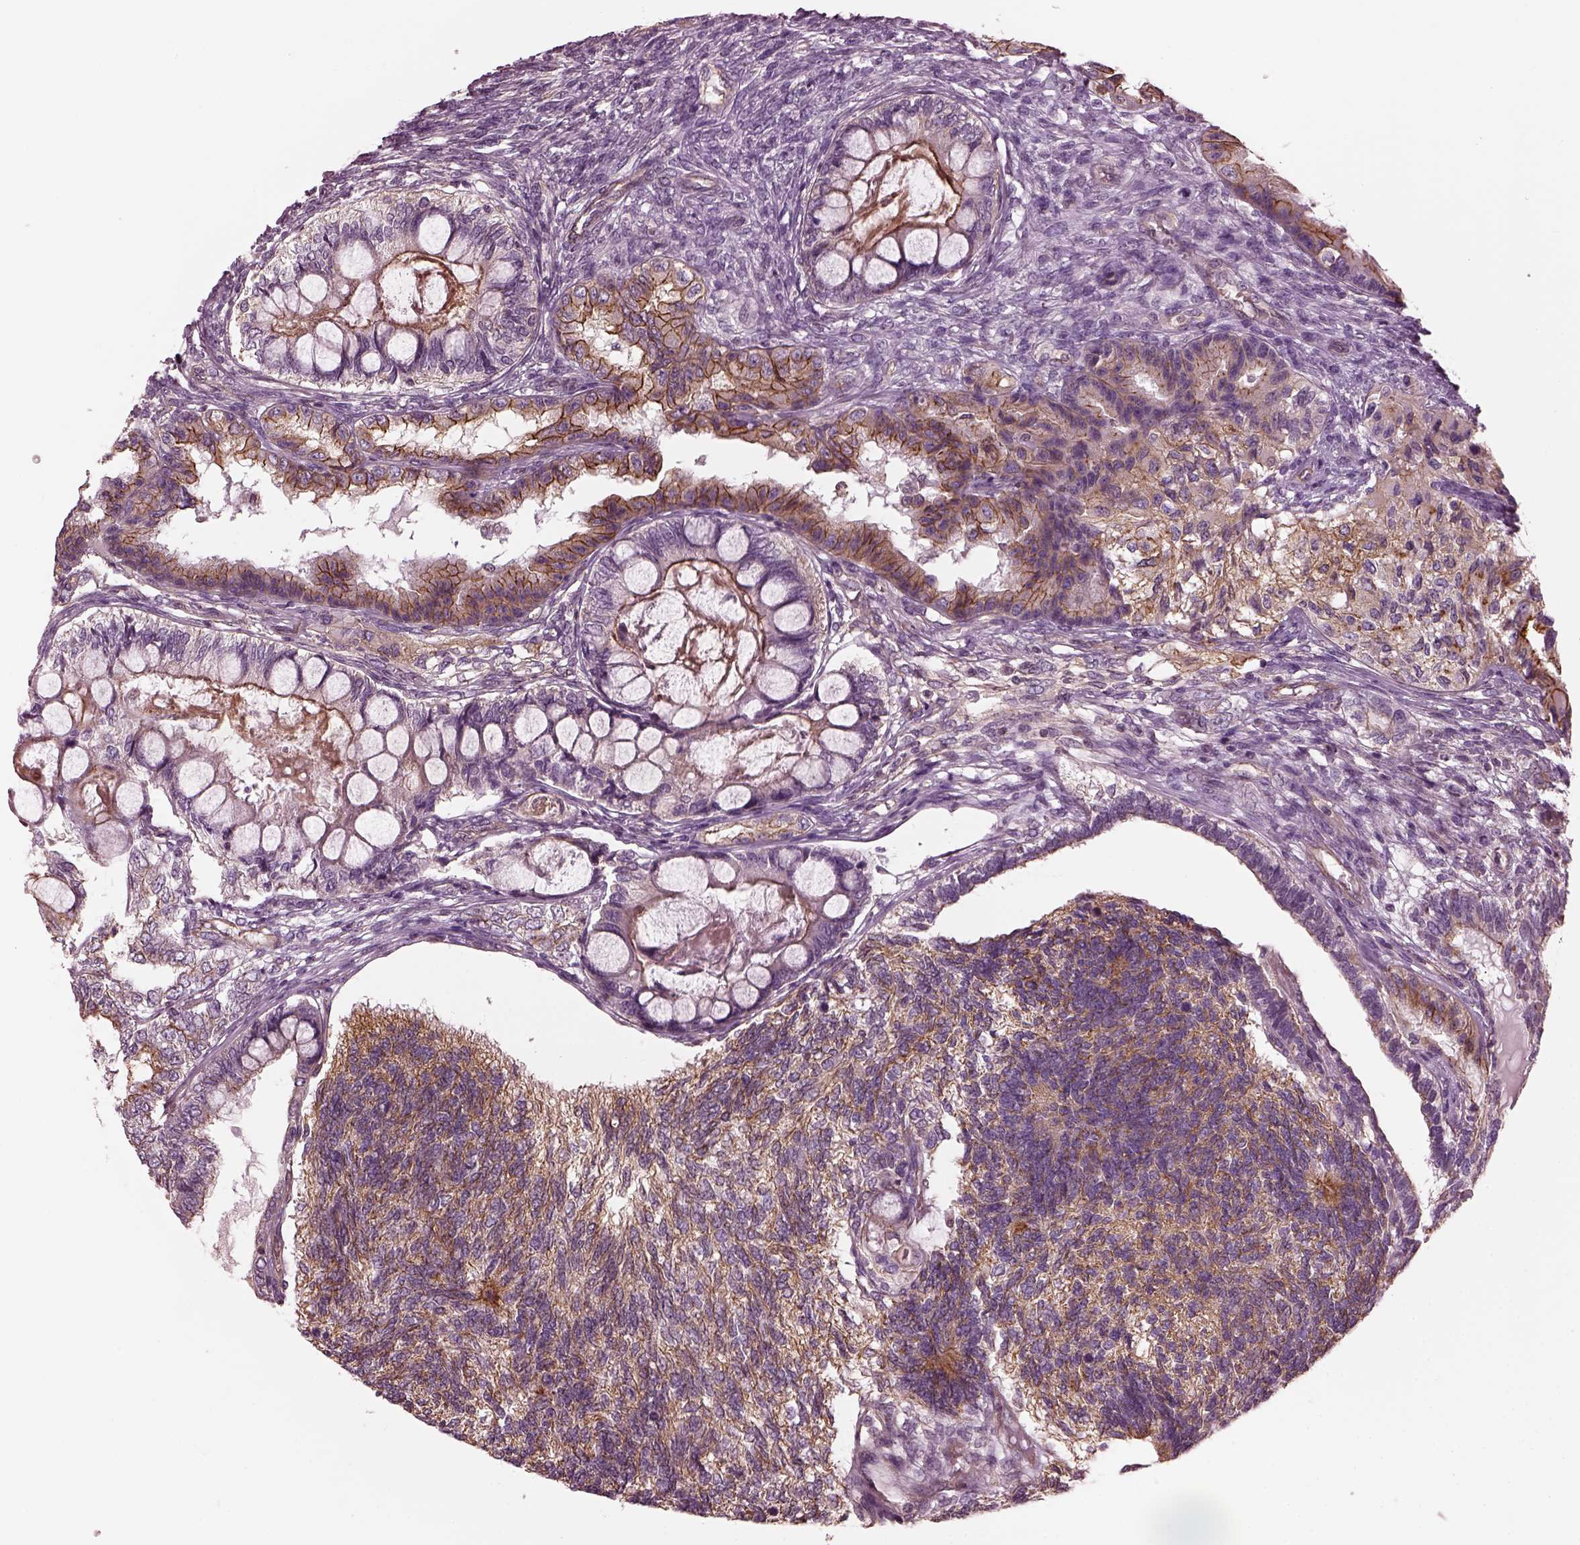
{"staining": {"intensity": "moderate", "quantity": ">75%", "location": "cytoplasmic/membranous"}, "tissue": "testis cancer", "cell_type": "Tumor cells", "image_type": "cancer", "snomed": [{"axis": "morphology", "description": "Seminoma, NOS"}, {"axis": "morphology", "description": "Carcinoma, Embryonal, NOS"}, {"axis": "topography", "description": "Testis"}], "caption": "Immunohistochemical staining of testis cancer (seminoma) exhibits medium levels of moderate cytoplasmic/membranous positivity in approximately >75% of tumor cells.", "gene": "ODAD1", "patient": {"sex": "male", "age": 41}}